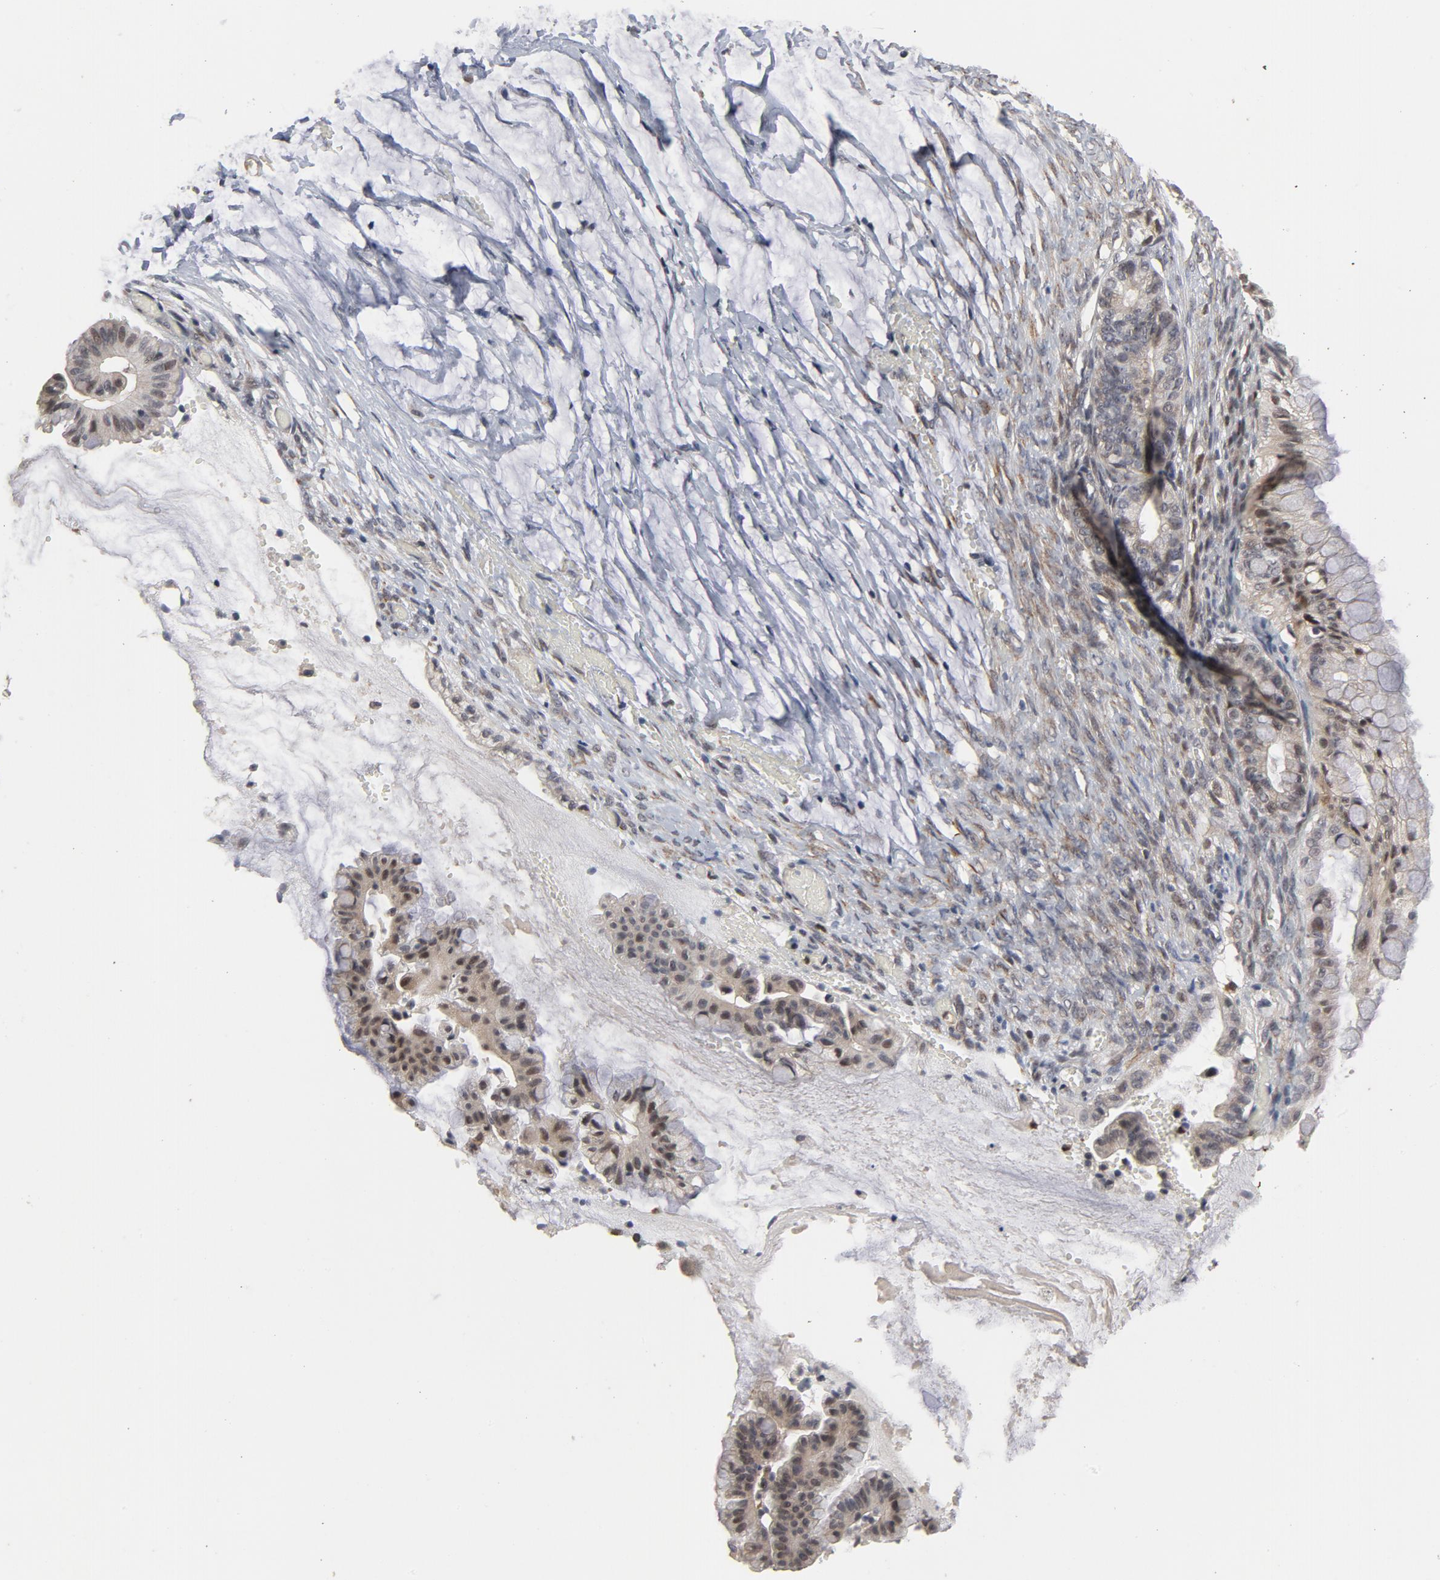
{"staining": {"intensity": "weak", "quantity": "<25%", "location": "nuclear"}, "tissue": "ovarian cancer", "cell_type": "Tumor cells", "image_type": "cancer", "snomed": [{"axis": "morphology", "description": "Cystadenocarcinoma, mucinous, NOS"}, {"axis": "topography", "description": "Ovary"}], "caption": "This is an immunohistochemistry (IHC) image of mucinous cystadenocarcinoma (ovarian). There is no staining in tumor cells.", "gene": "RTL5", "patient": {"sex": "female", "age": 57}}